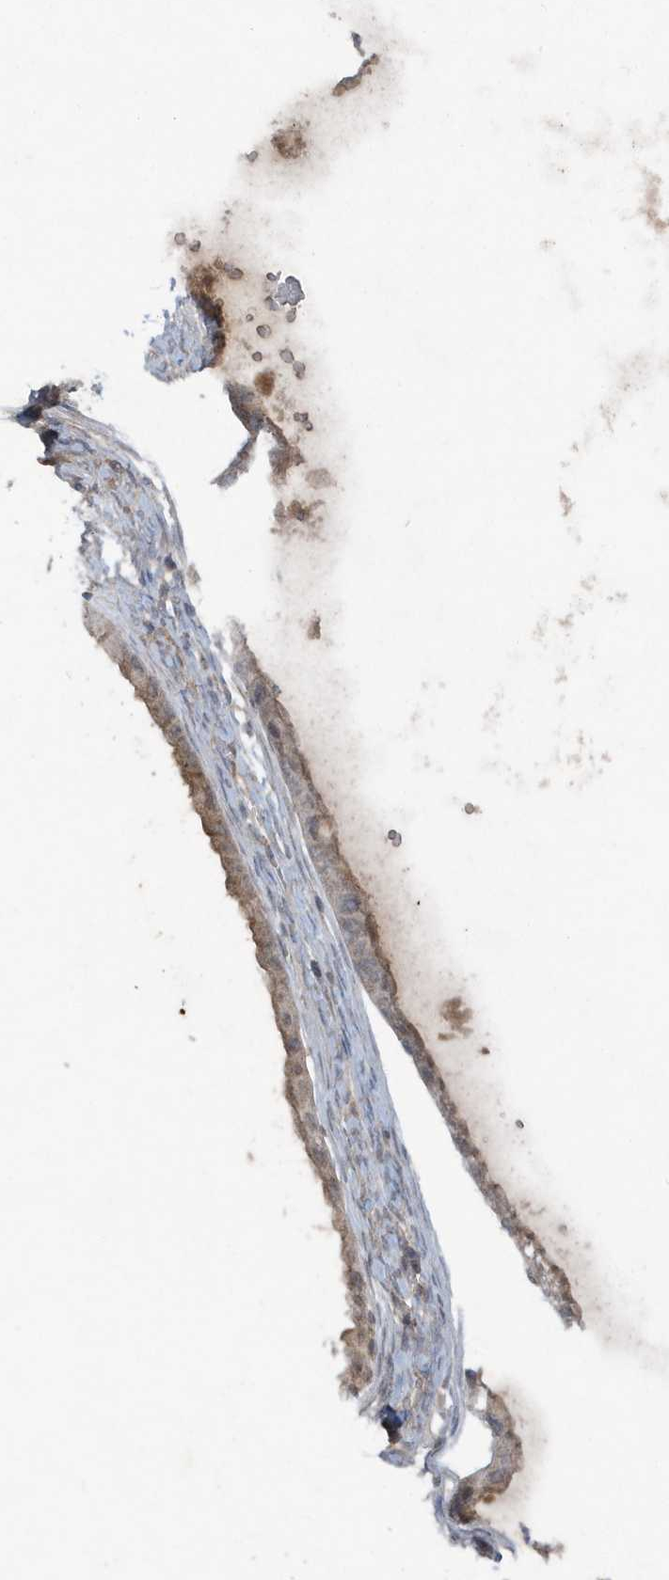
{"staining": {"intensity": "weak", "quantity": "<25%", "location": "cytoplasmic/membranous"}, "tissue": "ovarian cancer", "cell_type": "Tumor cells", "image_type": "cancer", "snomed": [{"axis": "morphology", "description": "Cystadenocarcinoma, mucinous, NOS"}, {"axis": "topography", "description": "Ovary"}], "caption": "High power microscopy image of an immunohistochemistry (IHC) histopathology image of ovarian mucinous cystadenocarcinoma, revealing no significant staining in tumor cells.", "gene": "C1RL", "patient": {"sex": "female", "age": 80}}